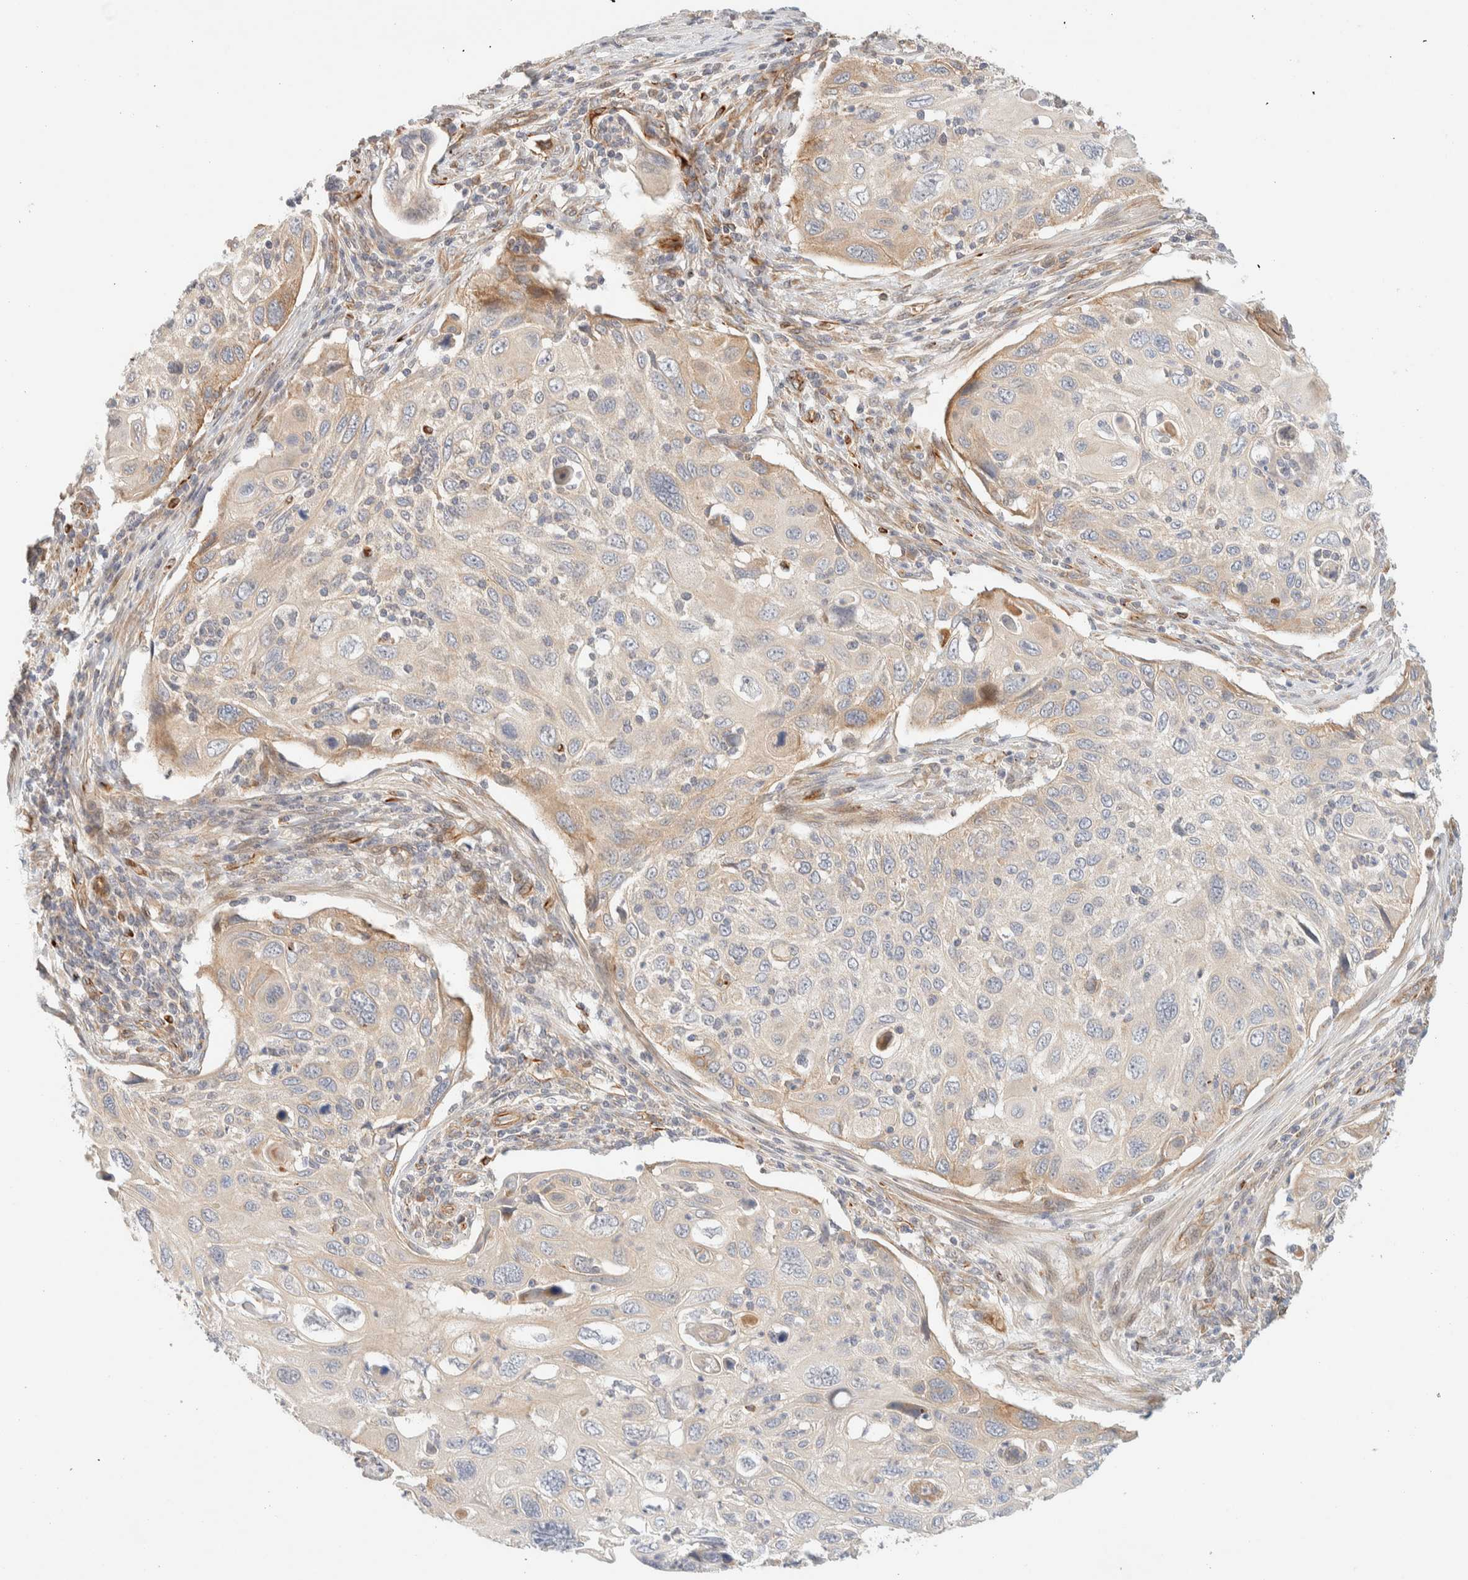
{"staining": {"intensity": "moderate", "quantity": "<25%", "location": "cytoplasmic/membranous"}, "tissue": "cervical cancer", "cell_type": "Tumor cells", "image_type": "cancer", "snomed": [{"axis": "morphology", "description": "Squamous cell carcinoma, NOS"}, {"axis": "topography", "description": "Cervix"}], "caption": "Protein positivity by immunohistochemistry displays moderate cytoplasmic/membranous expression in about <25% of tumor cells in cervical squamous cell carcinoma.", "gene": "FAT1", "patient": {"sex": "female", "age": 70}}